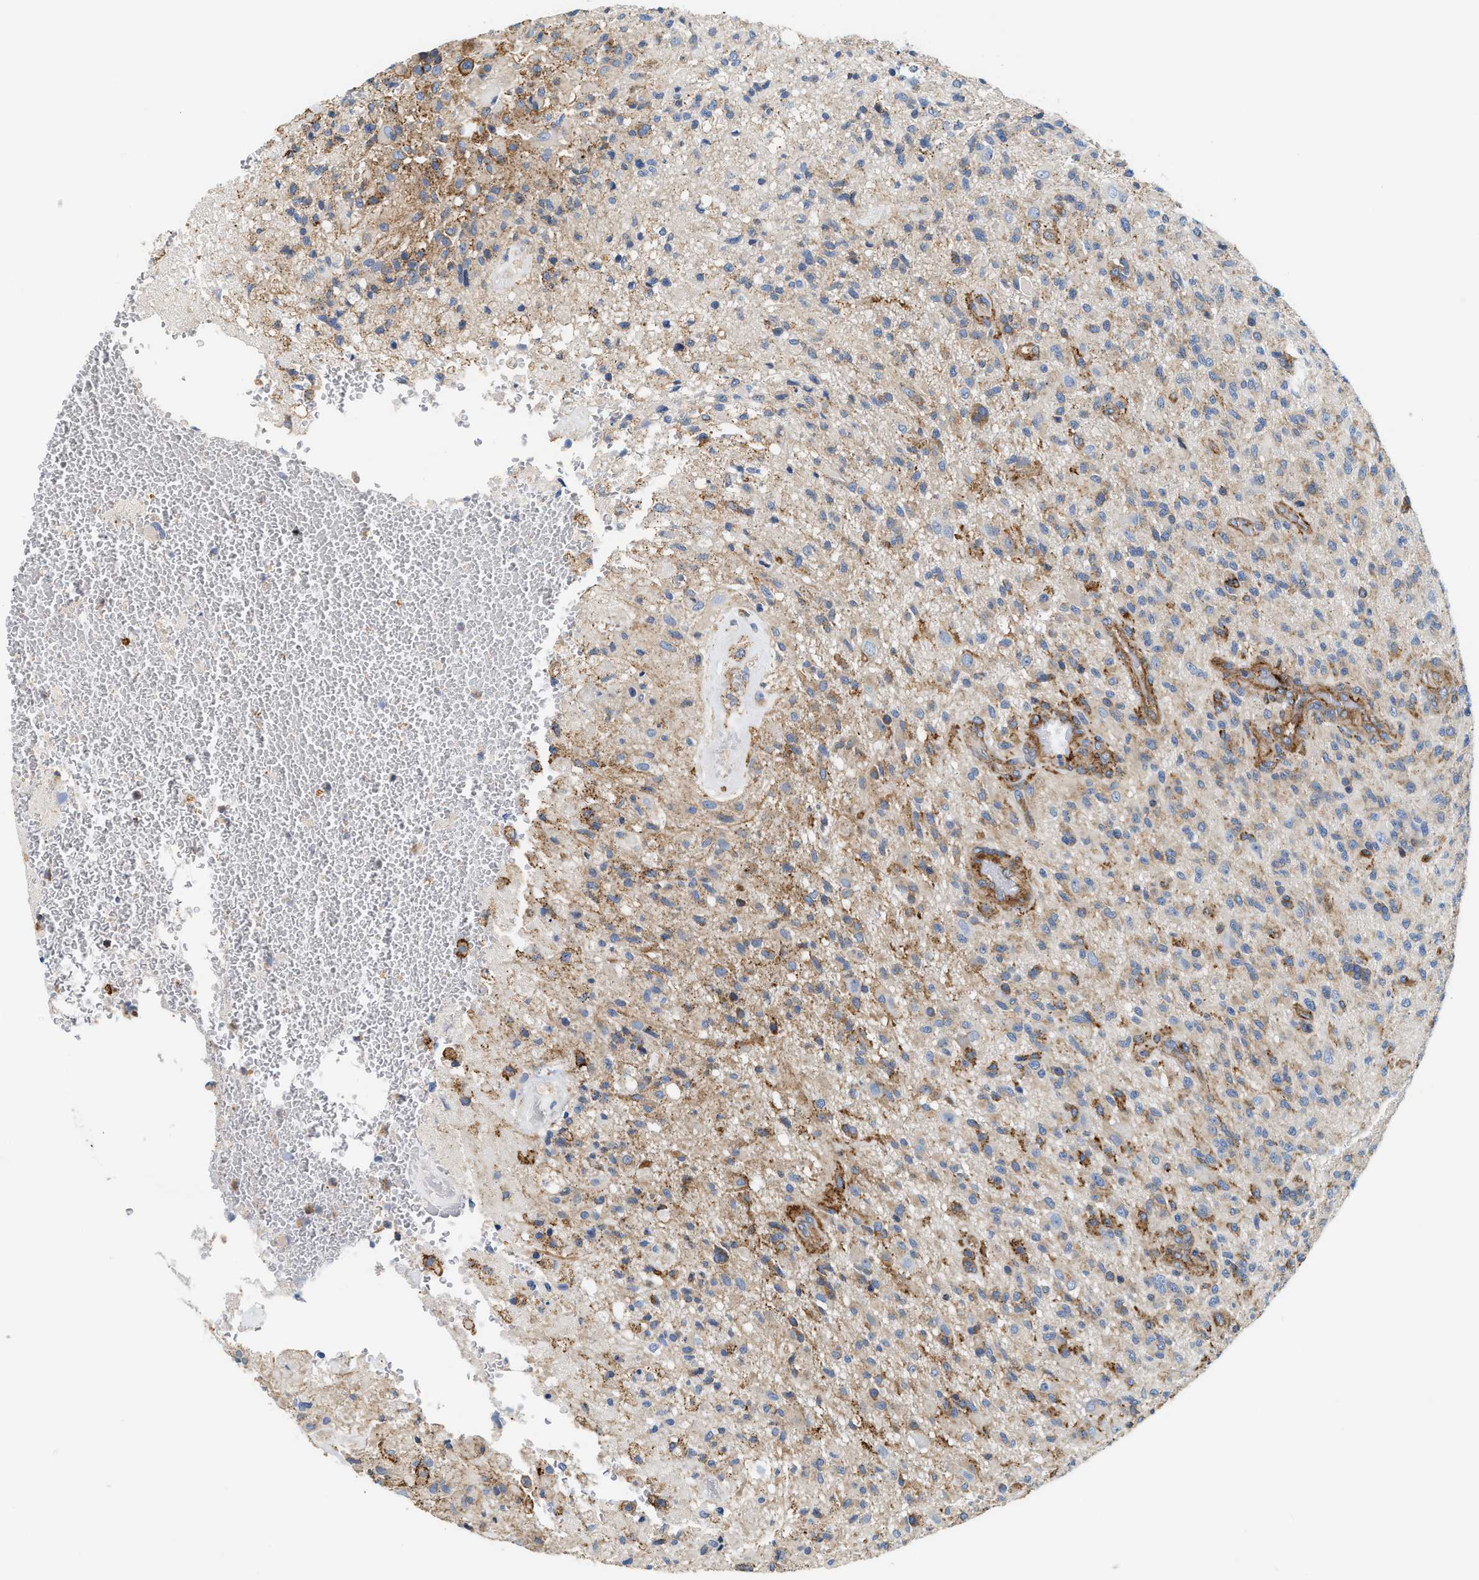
{"staining": {"intensity": "negative", "quantity": "none", "location": "none"}, "tissue": "glioma", "cell_type": "Tumor cells", "image_type": "cancer", "snomed": [{"axis": "morphology", "description": "Glioma, malignant, High grade"}, {"axis": "topography", "description": "Brain"}], "caption": "Immunohistochemistry histopathology image of neoplastic tissue: human glioma stained with DAB (3,3'-diaminobenzidine) reveals no significant protein staining in tumor cells.", "gene": "NSUN7", "patient": {"sex": "male", "age": 71}}